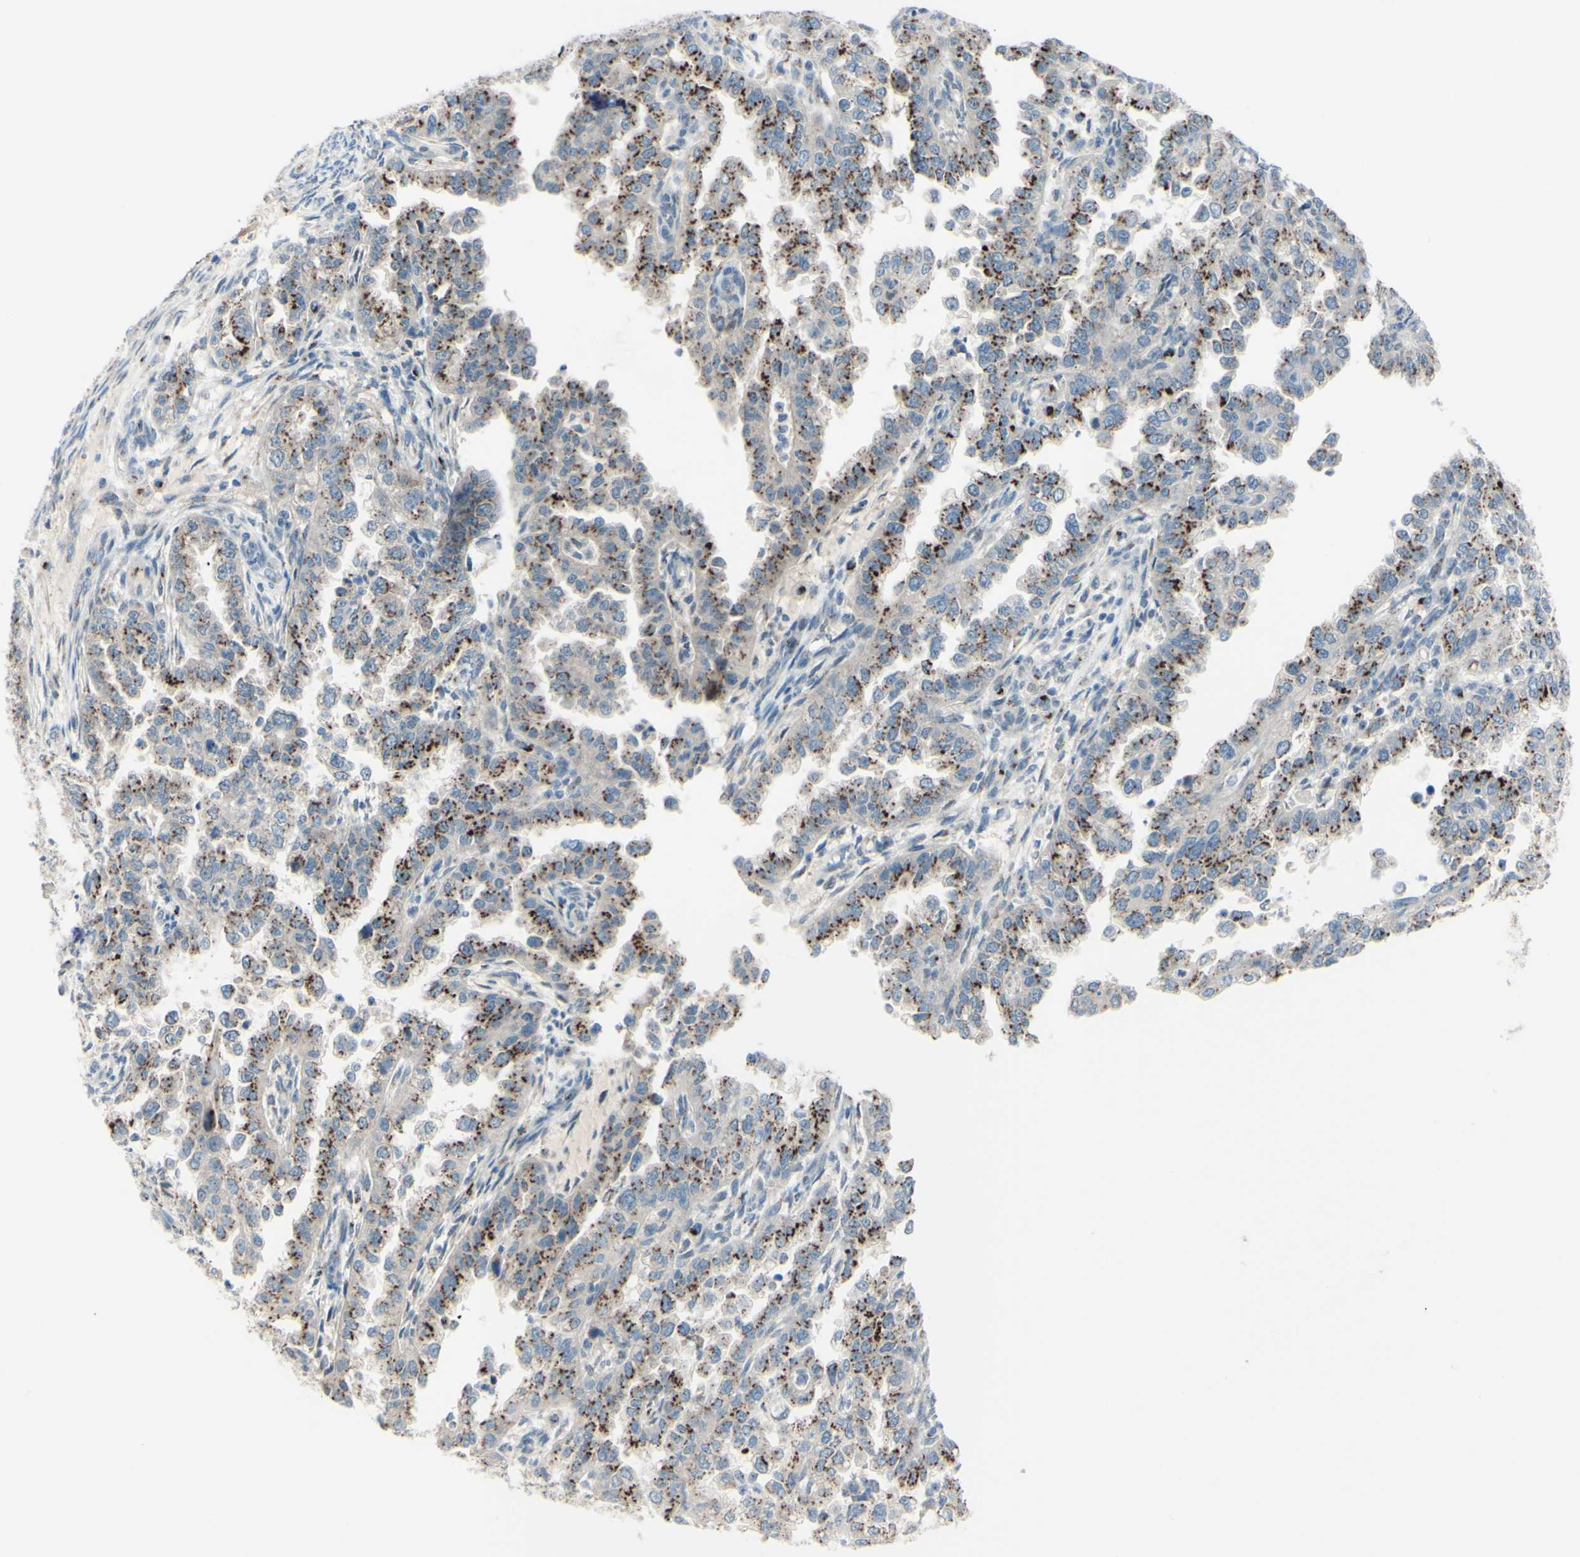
{"staining": {"intensity": "strong", "quantity": ">75%", "location": "cytoplasmic/membranous"}, "tissue": "endometrial cancer", "cell_type": "Tumor cells", "image_type": "cancer", "snomed": [{"axis": "morphology", "description": "Adenocarcinoma, NOS"}, {"axis": "topography", "description": "Endometrium"}], "caption": "Immunohistochemistry (IHC) of endometrial cancer (adenocarcinoma) demonstrates high levels of strong cytoplasmic/membranous expression in approximately >75% of tumor cells.", "gene": "B4GALT1", "patient": {"sex": "female", "age": 85}}